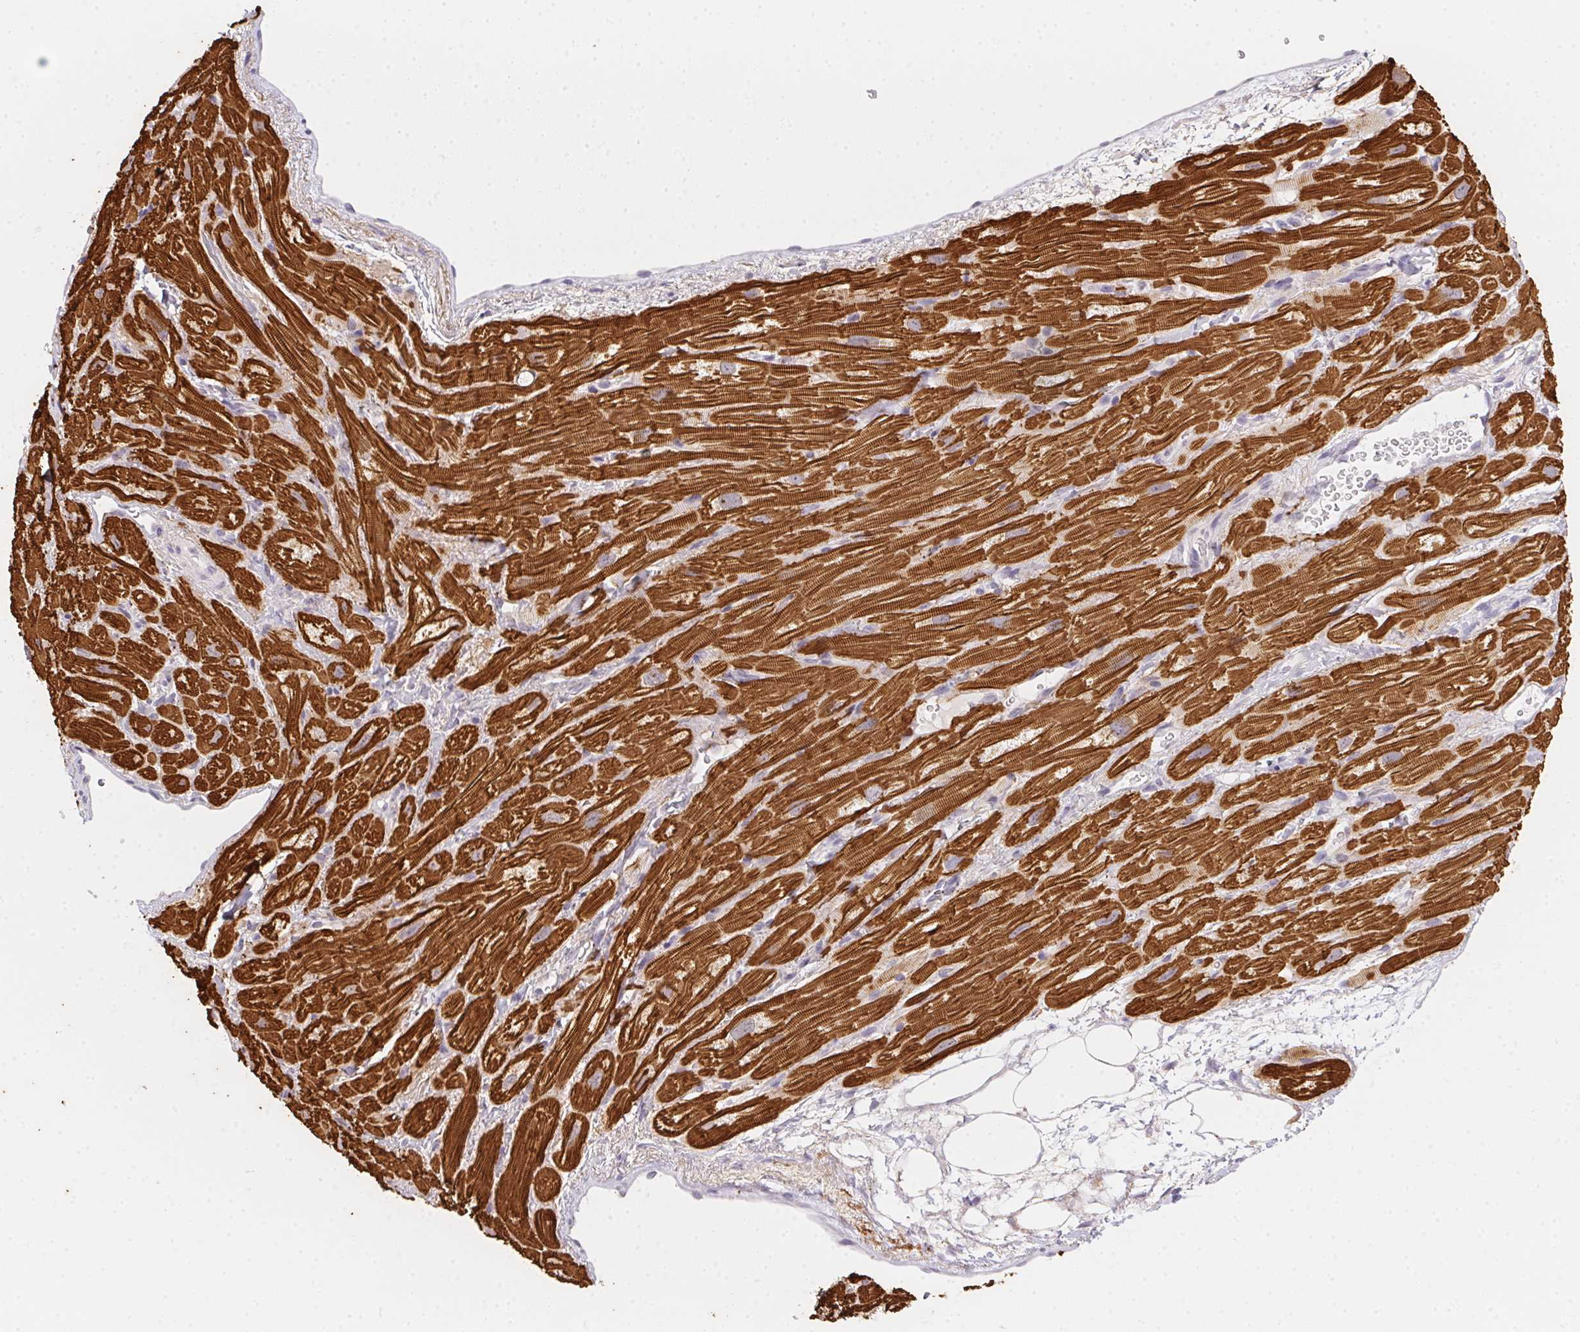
{"staining": {"intensity": "strong", "quantity": "25%-75%", "location": "cytoplasmic/membranous"}, "tissue": "heart muscle", "cell_type": "Cardiomyocytes", "image_type": "normal", "snomed": [{"axis": "morphology", "description": "Normal tissue, NOS"}, {"axis": "topography", "description": "Heart"}], "caption": "The photomicrograph demonstrates immunohistochemical staining of unremarkable heart muscle. There is strong cytoplasmic/membranous positivity is seen in about 25%-75% of cardiomyocytes.", "gene": "MYL4", "patient": {"sex": "female", "age": 62}}